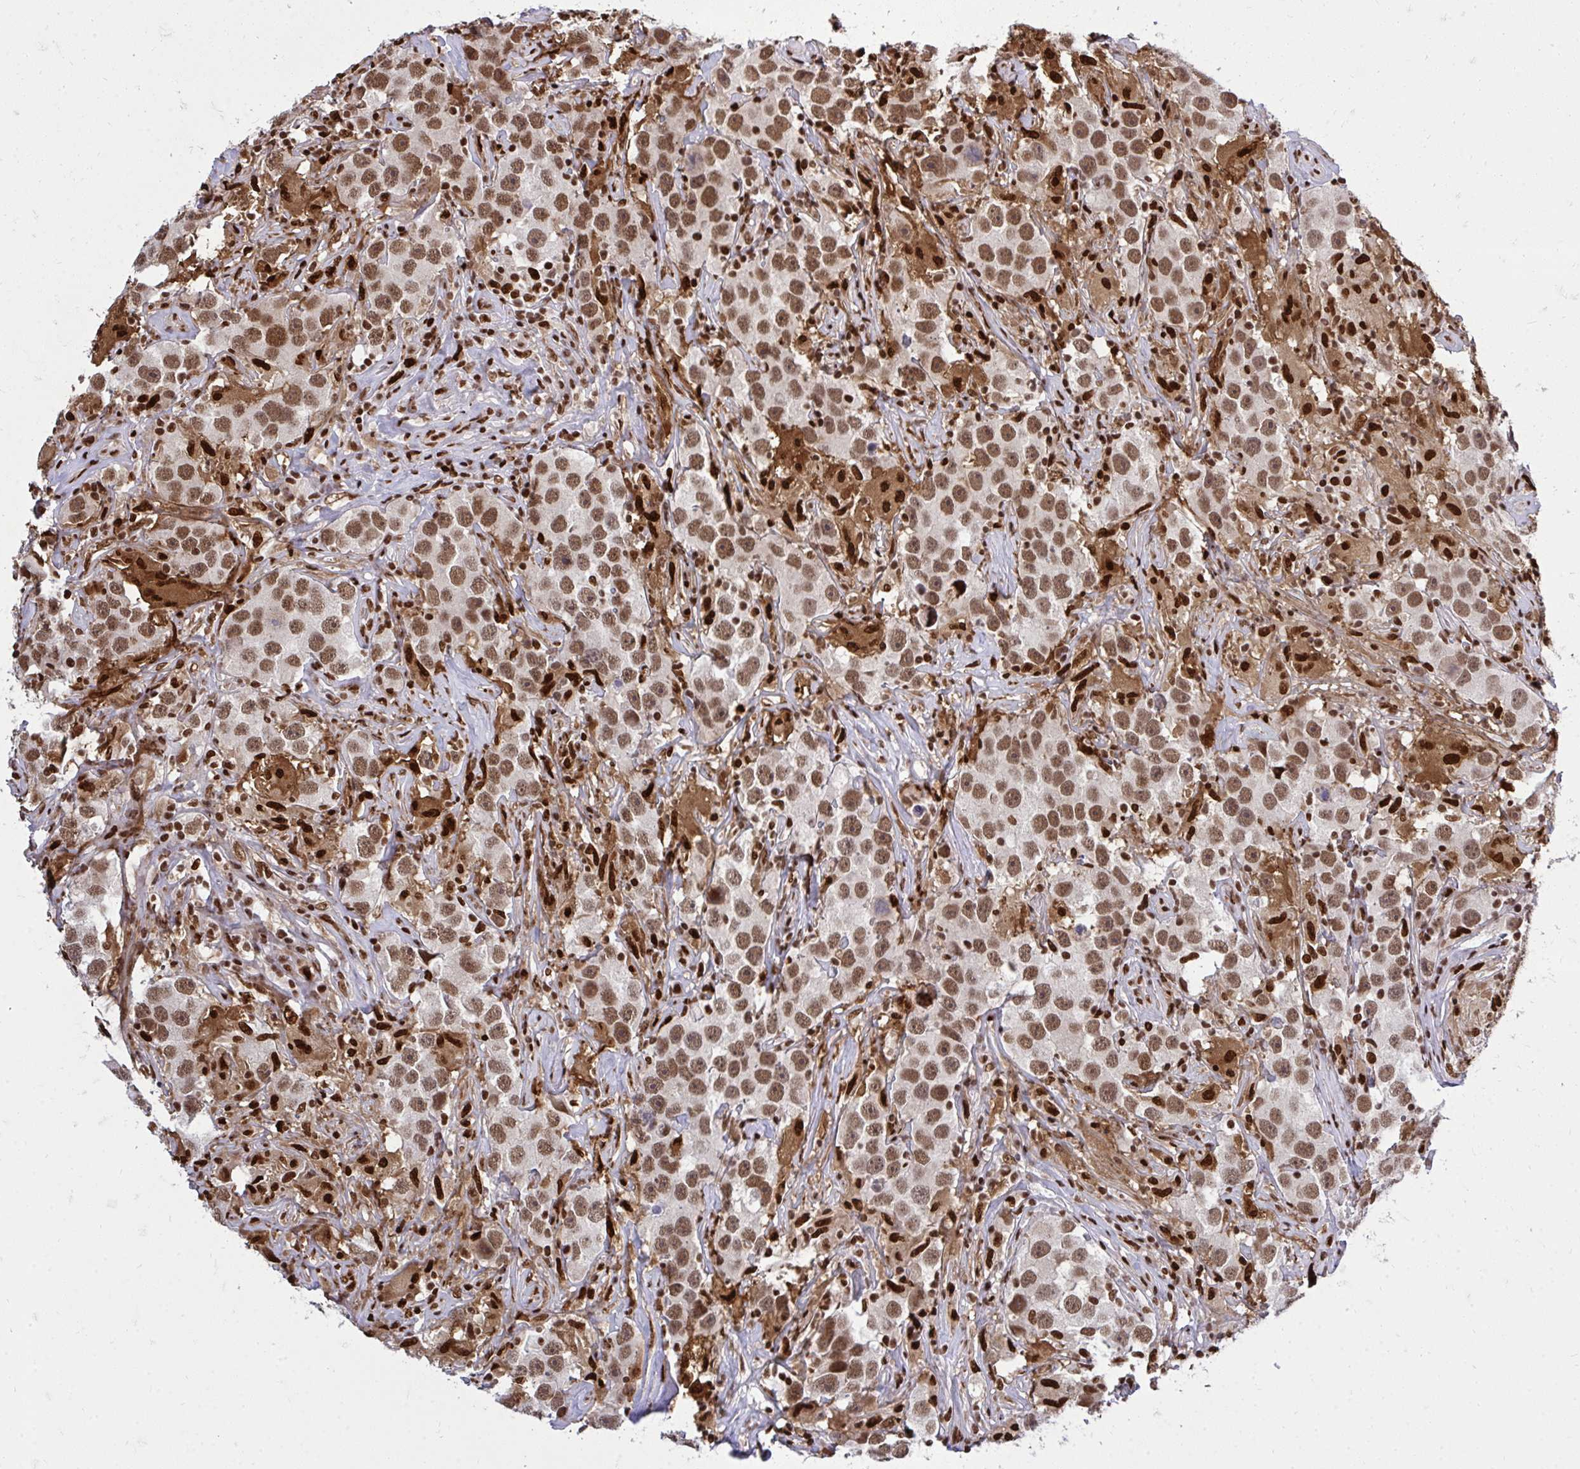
{"staining": {"intensity": "moderate", "quantity": ">75%", "location": "nuclear"}, "tissue": "testis cancer", "cell_type": "Tumor cells", "image_type": "cancer", "snomed": [{"axis": "morphology", "description": "Seminoma, NOS"}, {"axis": "topography", "description": "Testis"}], "caption": "A brown stain labels moderate nuclear expression of a protein in testis seminoma tumor cells. (Stains: DAB (3,3'-diaminobenzidine) in brown, nuclei in blue, Microscopy: brightfield microscopy at high magnification).", "gene": "TBL1Y", "patient": {"sex": "male", "age": 49}}